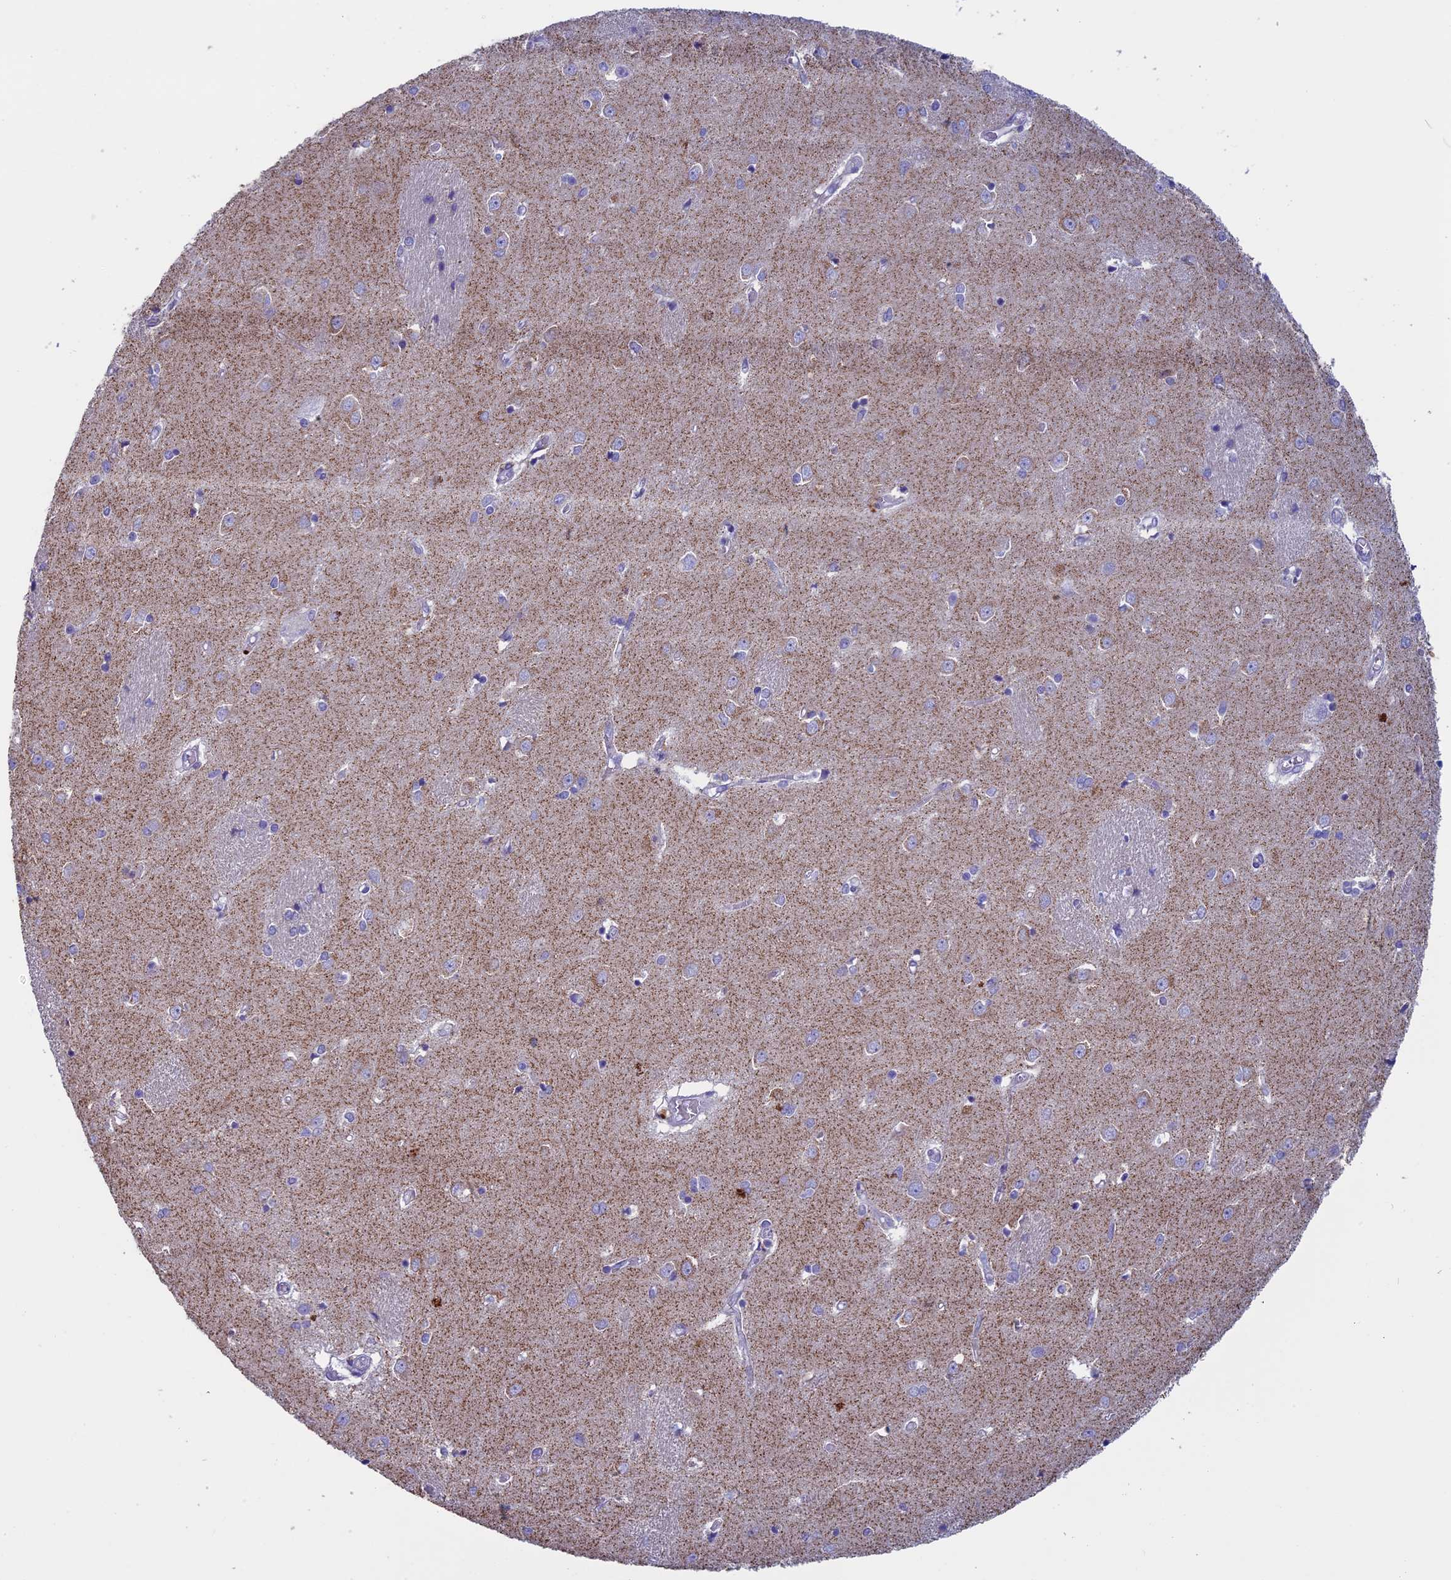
{"staining": {"intensity": "negative", "quantity": "none", "location": "none"}, "tissue": "caudate", "cell_type": "Glial cells", "image_type": "normal", "snomed": [{"axis": "morphology", "description": "Normal tissue, NOS"}, {"axis": "topography", "description": "Lateral ventricle wall"}], "caption": "Immunohistochemistry (IHC) of benign caudate shows no positivity in glial cells.", "gene": "ZNF563", "patient": {"sex": "male", "age": 37}}